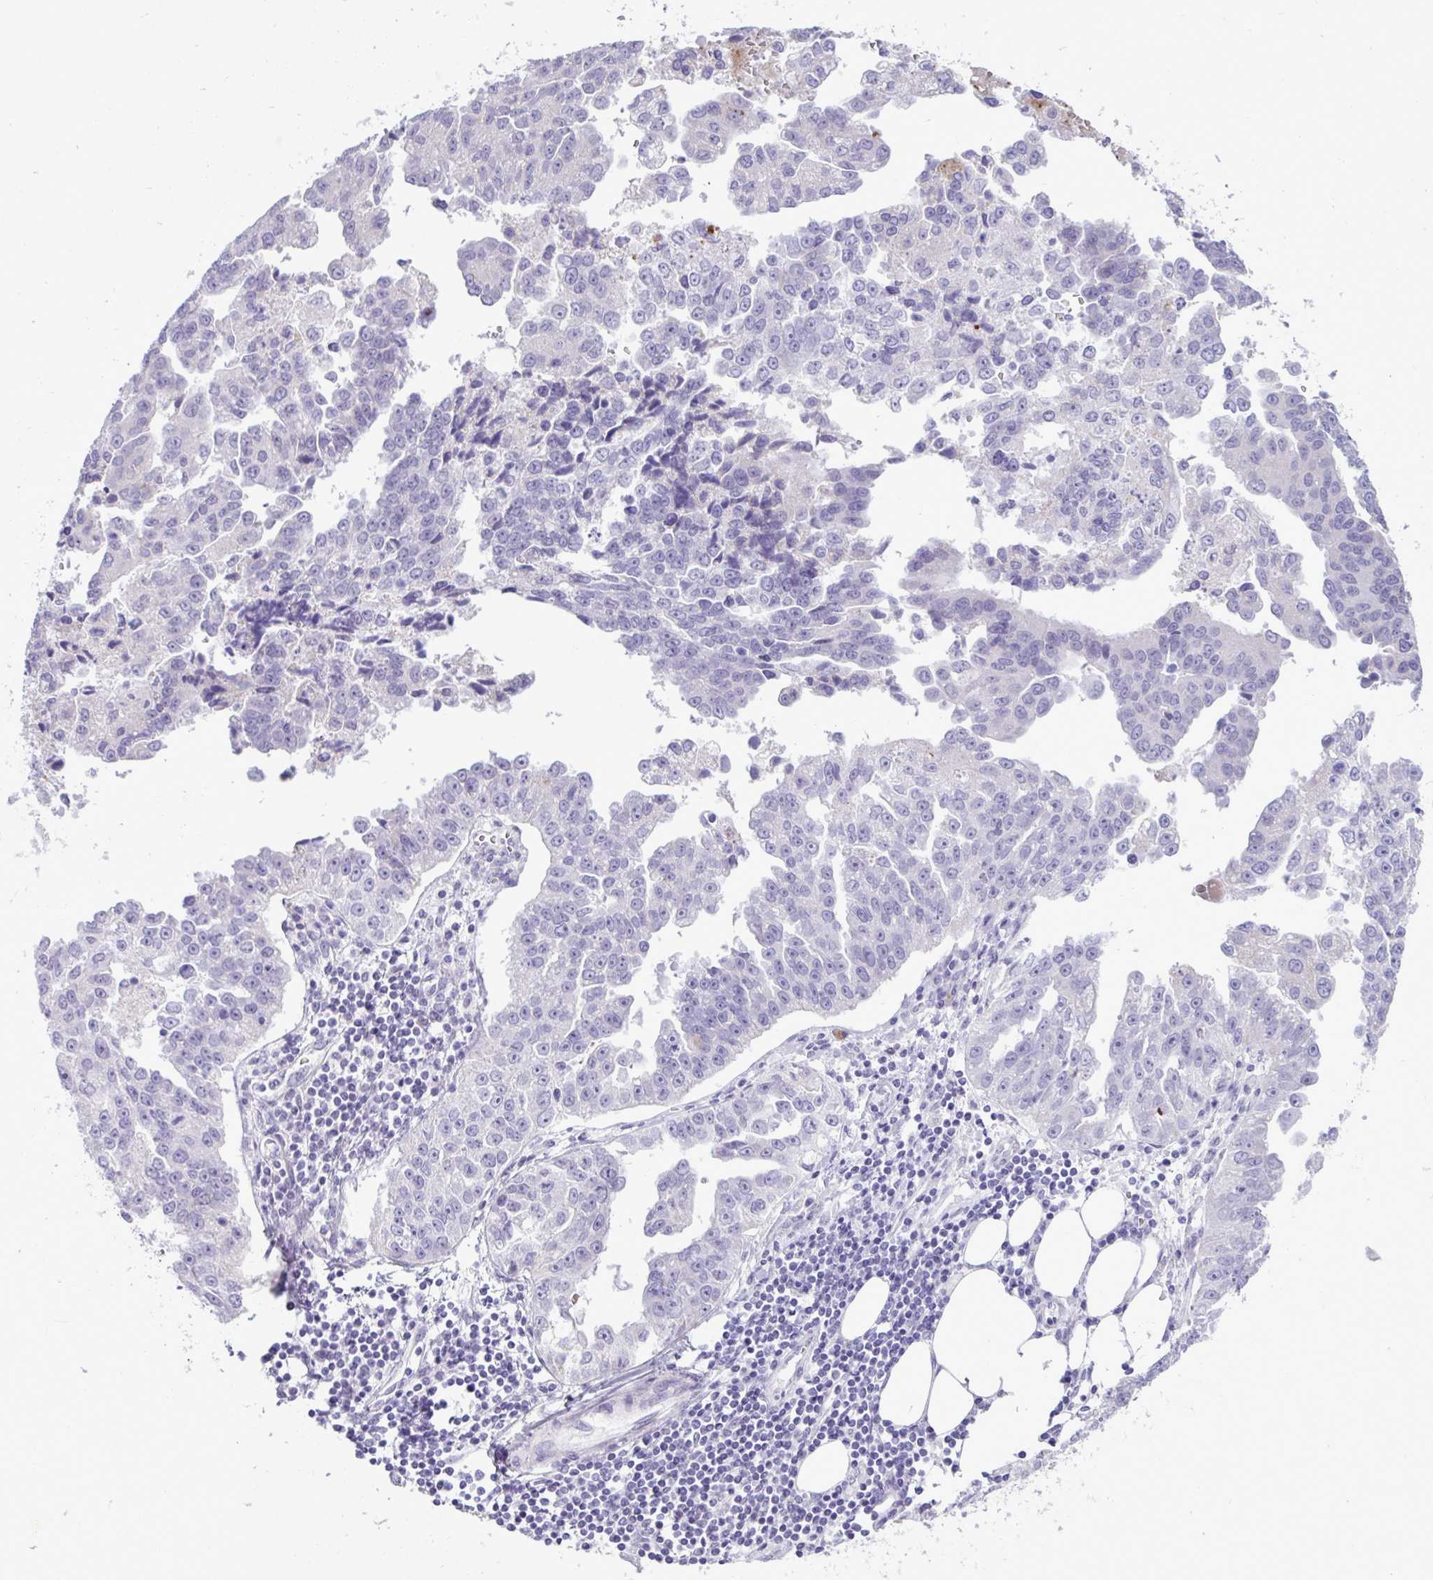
{"staining": {"intensity": "negative", "quantity": "none", "location": "none"}, "tissue": "ovarian cancer", "cell_type": "Tumor cells", "image_type": "cancer", "snomed": [{"axis": "morphology", "description": "Cystadenocarcinoma, serous, NOS"}, {"axis": "topography", "description": "Ovary"}], "caption": "This is a histopathology image of immunohistochemistry staining of serous cystadenocarcinoma (ovarian), which shows no positivity in tumor cells.", "gene": "SPAG1", "patient": {"sex": "female", "age": 75}}